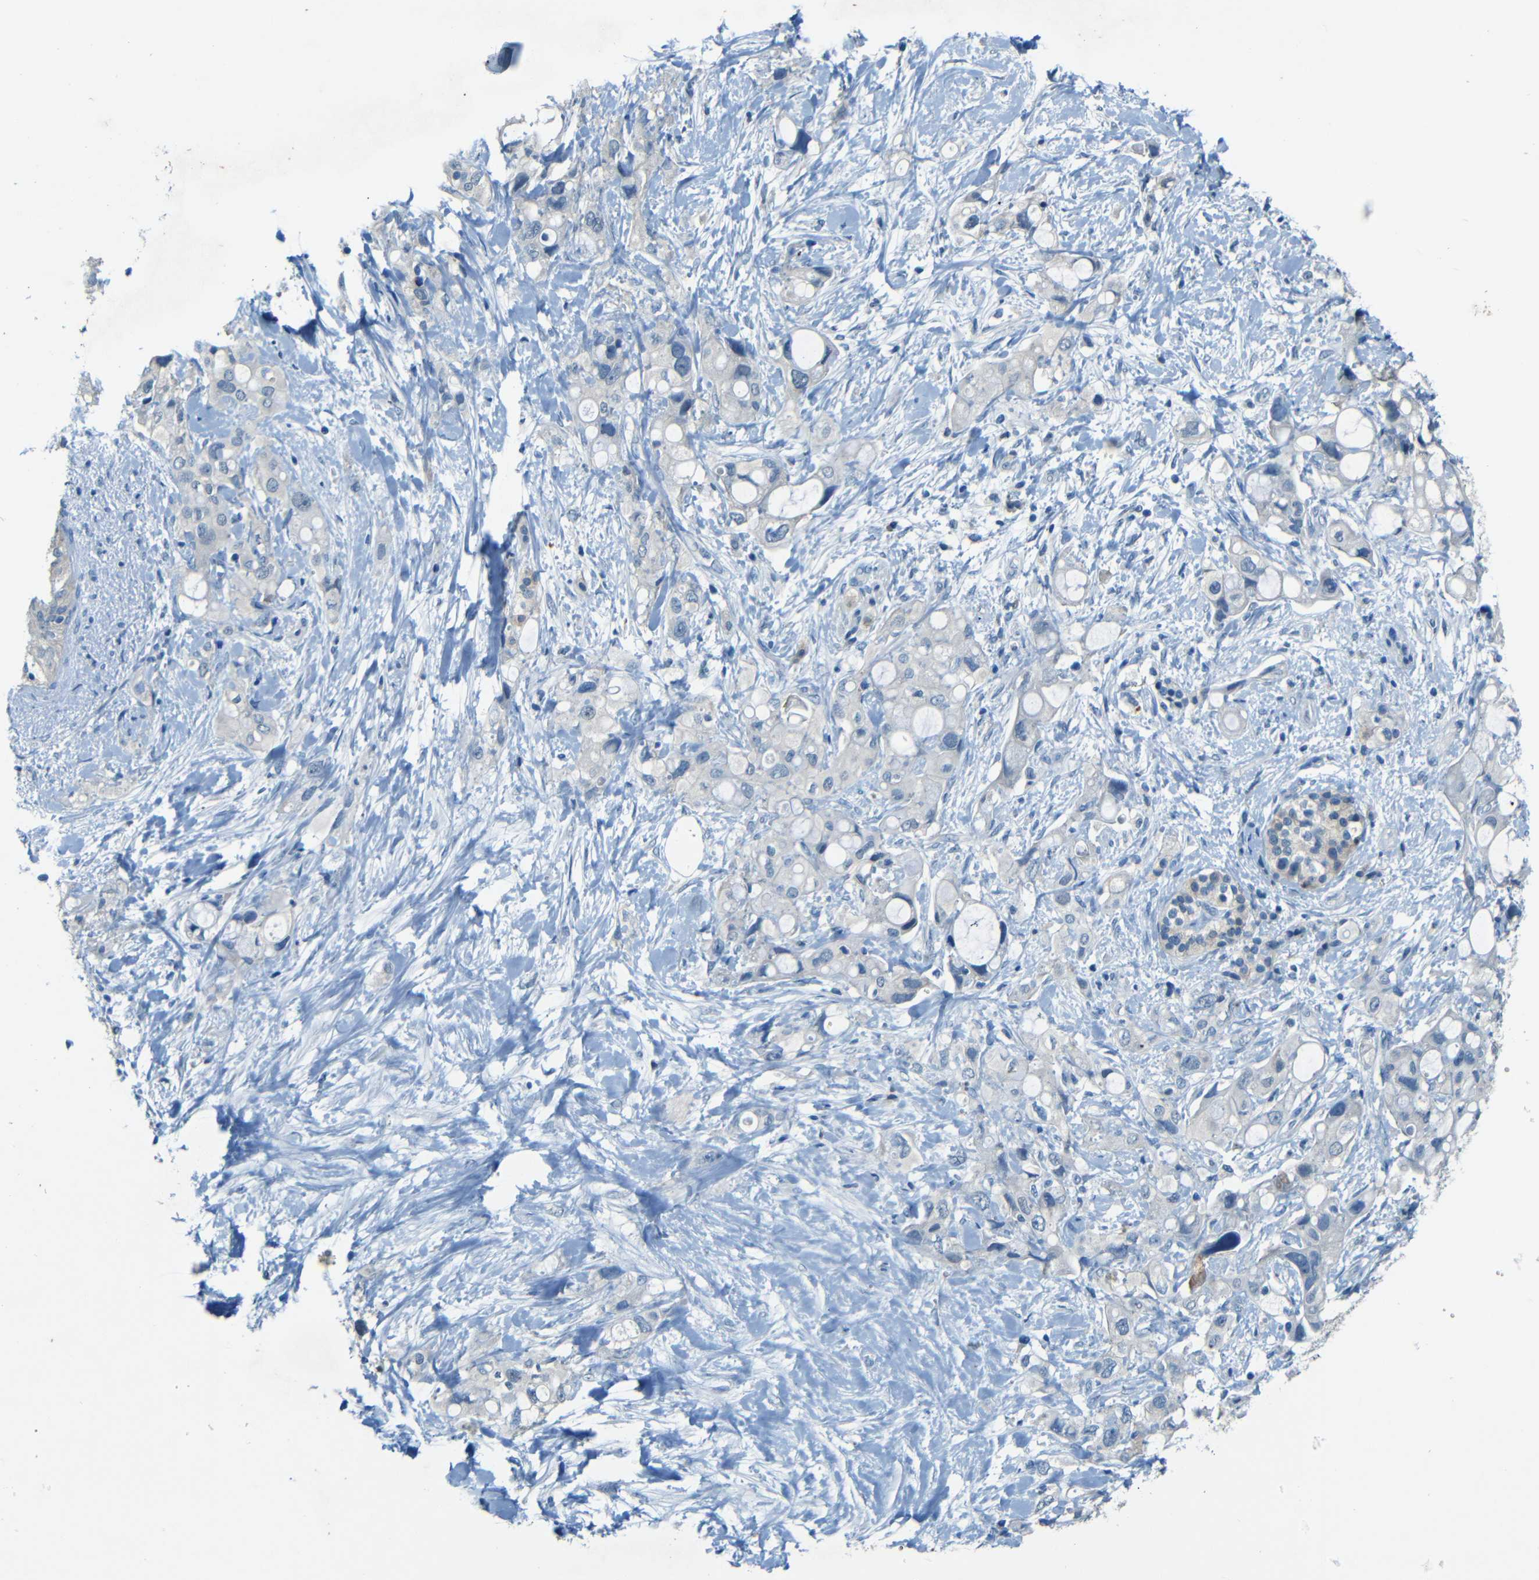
{"staining": {"intensity": "negative", "quantity": "none", "location": "none"}, "tissue": "pancreatic cancer", "cell_type": "Tumor cells", "image_type": "cancer", "snomed": [{"axis": "morphology", "description": "Adenocarcinoma, NOS"}, {"axis": "topography", "description": "Pancreas"}], "caption": "Tumor cells show no significant staining in pancreatic adenocarcinoma.", "gene": "ZMAT1", "patient": {"sex": "female", "age": 56}}